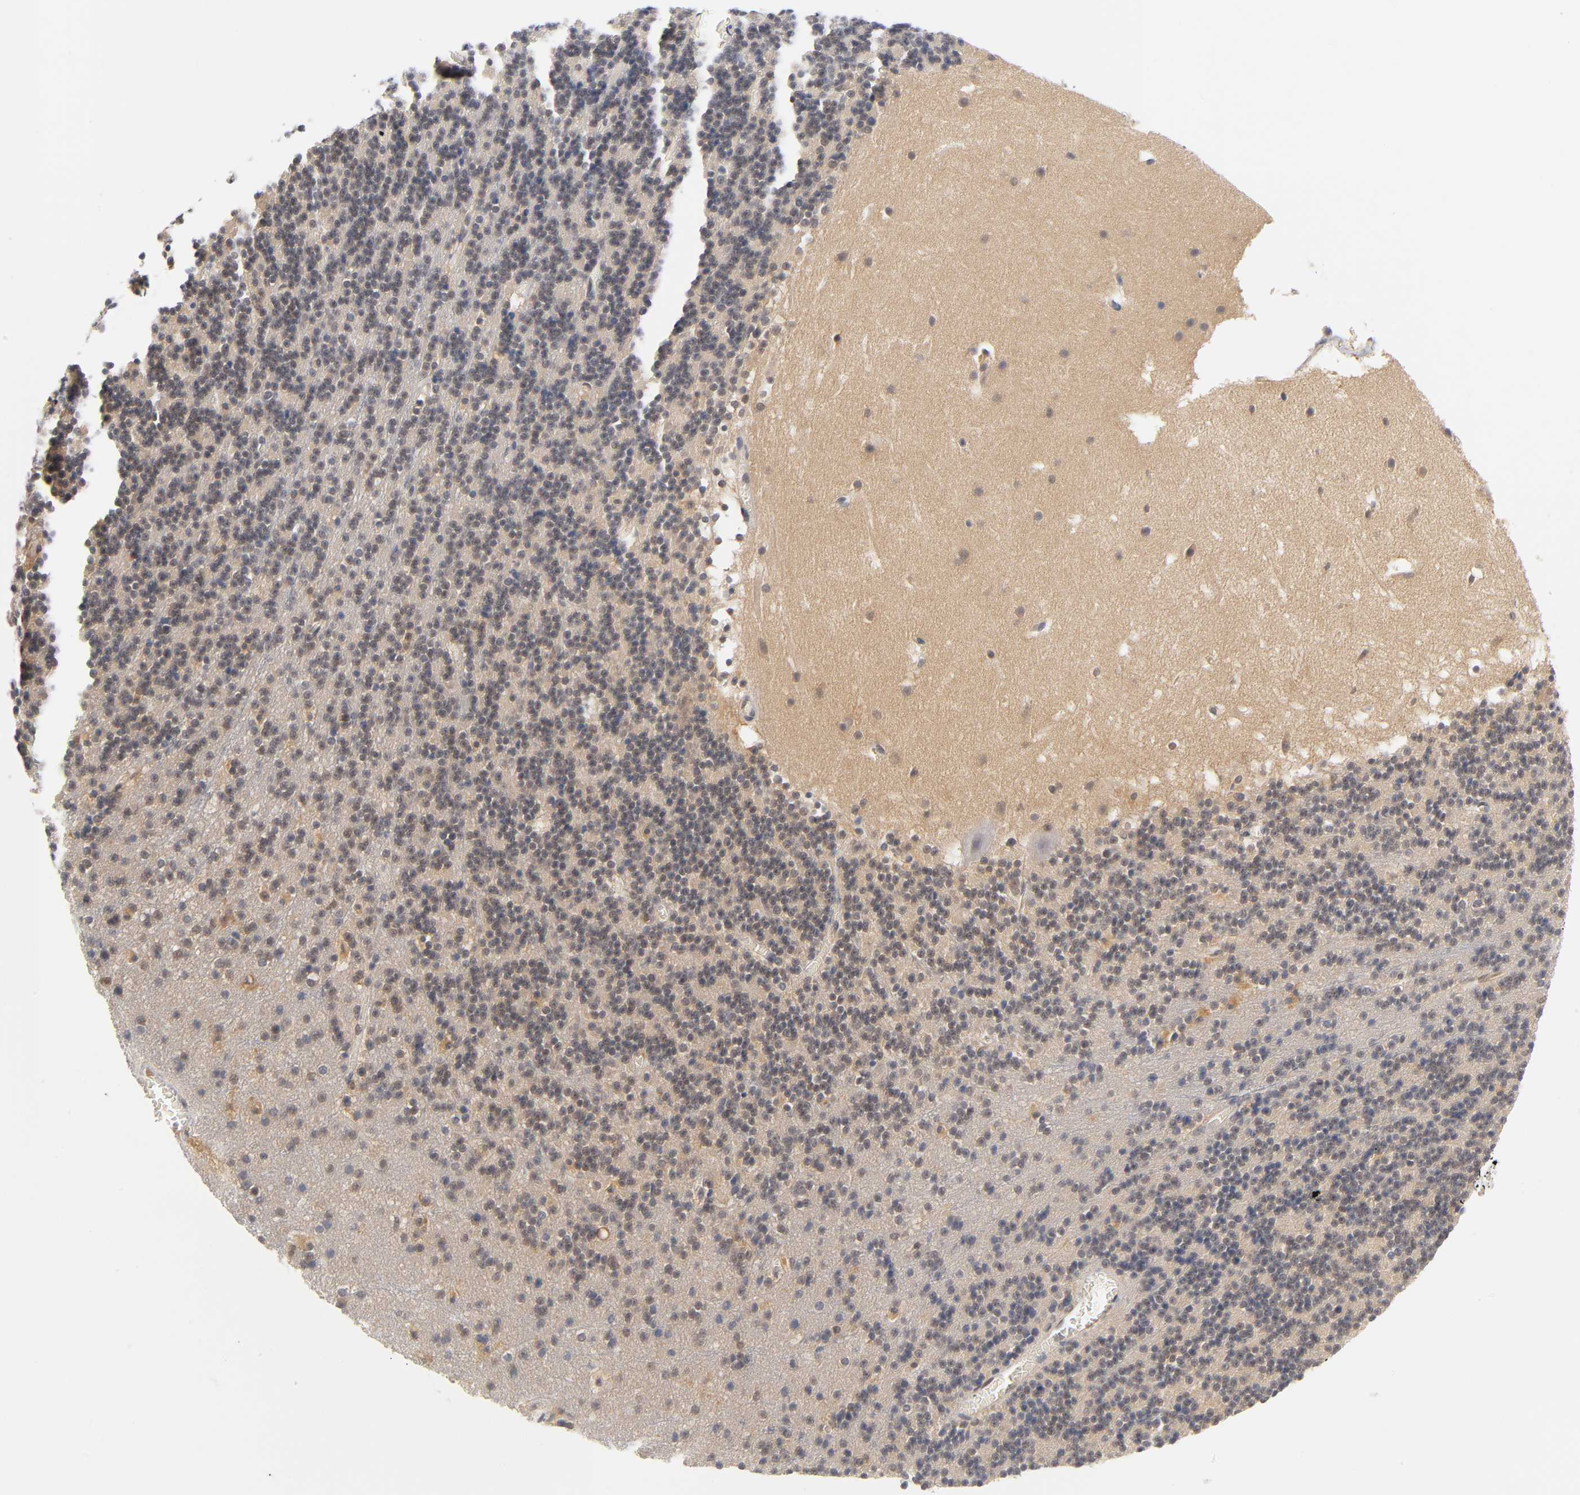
{"staining": {"intensity": "weak", "quantity": "25%-75%", "location": "cytoplasmic/membranous"}, "tissue": "cerebellum", "cell_type": "Cells in granular layer", "image_type": "normal", "snomed": [{"axis": "morphology", "description": "Normal tissue, NOS"}, {"axis": "topography", "description": "Cerebellum"}], "caption": "Immunohistochemistry photomicrograph of unremarkable human cerebellum stained for a protein (brown), which reveals low levels of weak cytoplasmic/membranous expression in approximately 25%-75% of cells in granular layer.", "gene": "DFFB", "patient": {"sex": "male", "age": 45}}